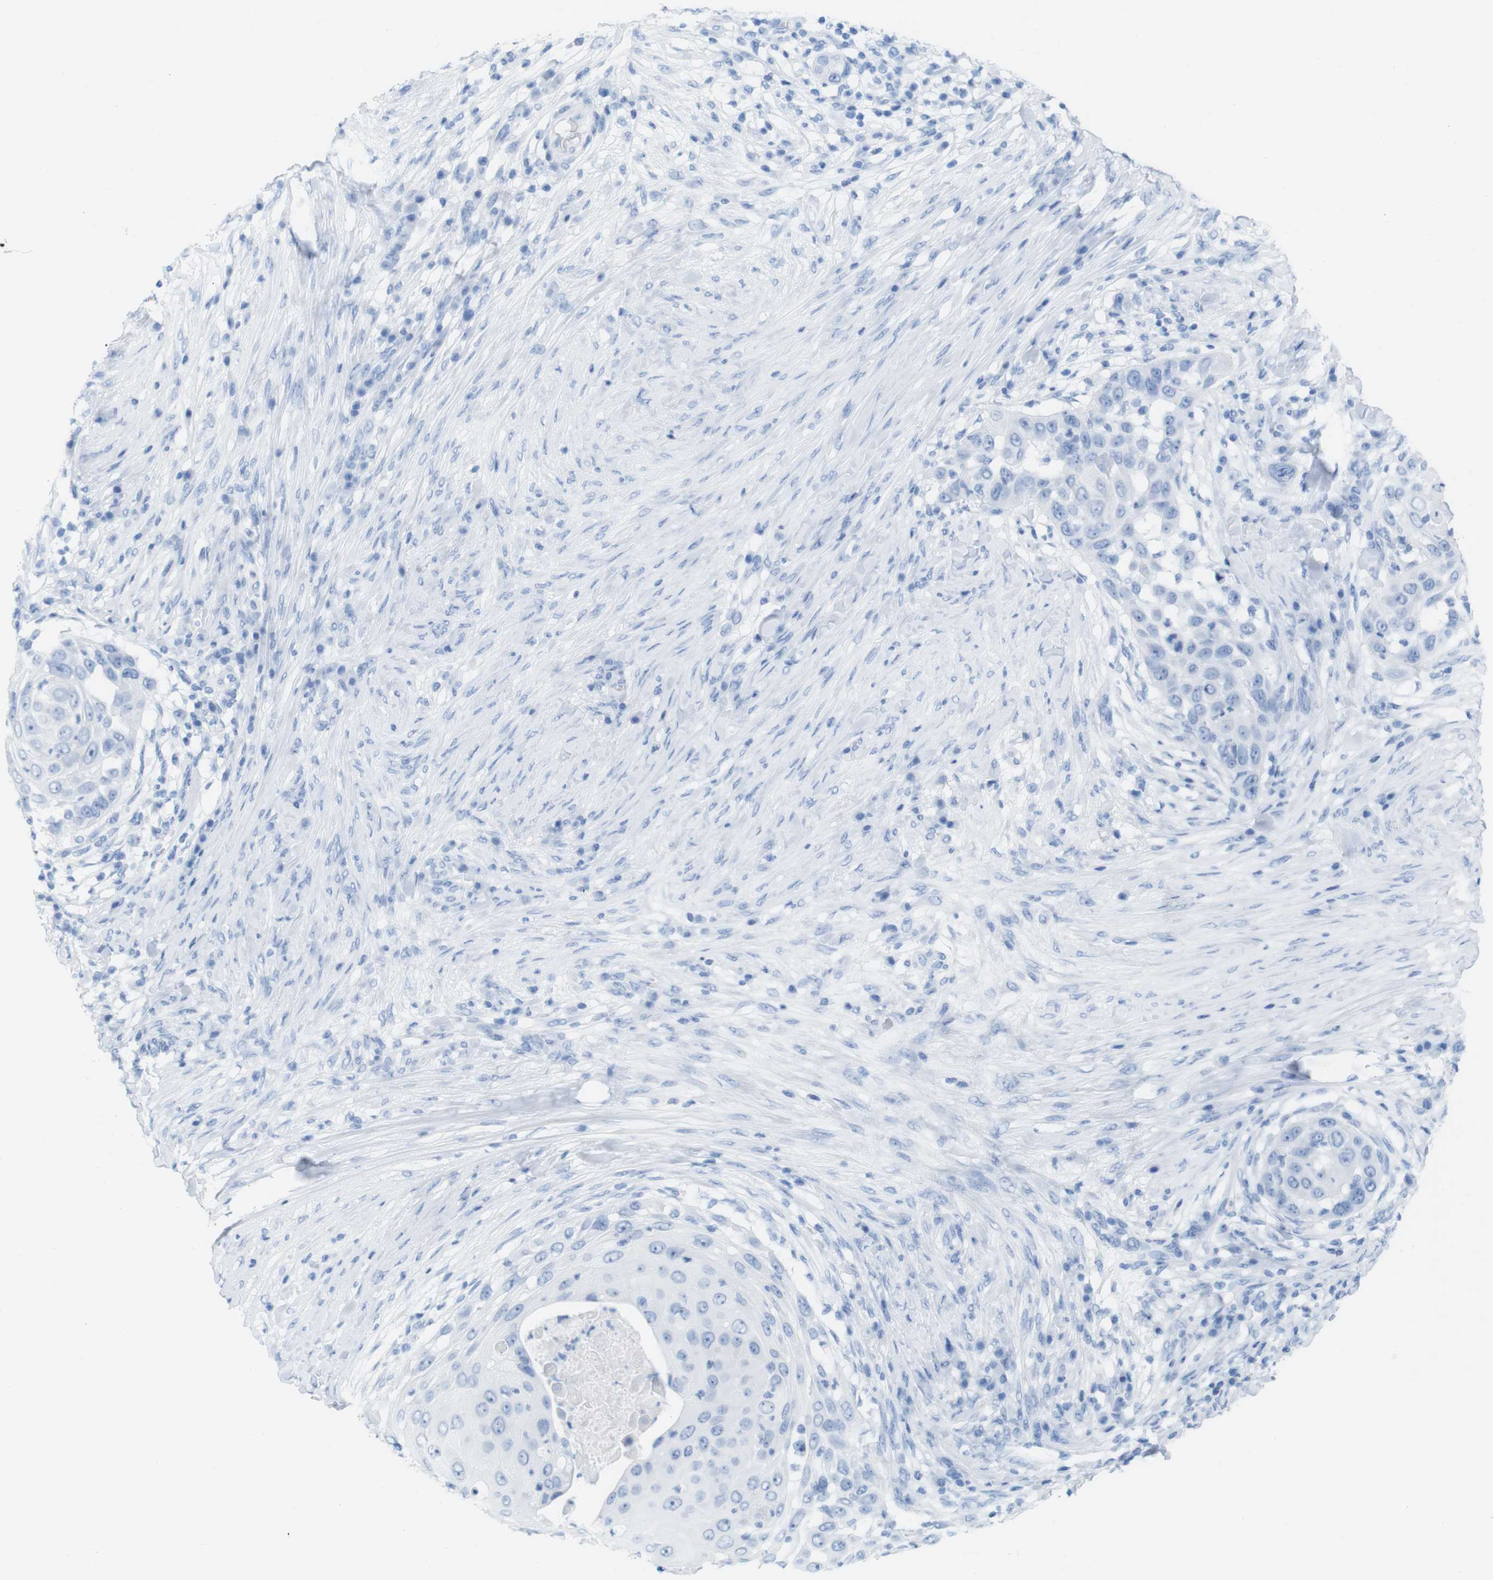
{"staining": {"intensity": "negative", "quantity": "none", "location": "none"}, "tissue": "skin cancer", "cell_type": "Tumor cells", "image_type": "cancer", "snomed": [{"axis": "morphology", "description": "Squamous cell carcinoma, NOS"}, {"axis": "topography", "description": "Skin"}], "caption": "This micrograph is of skin cancer stained with immunohistochemistry (IHC) to label a protein in brown with the nuclei are counter-stained blue. There is no staining in tumor cells.", "gene": "MYH7", "patient": {"sex": "female", "age": 44}}